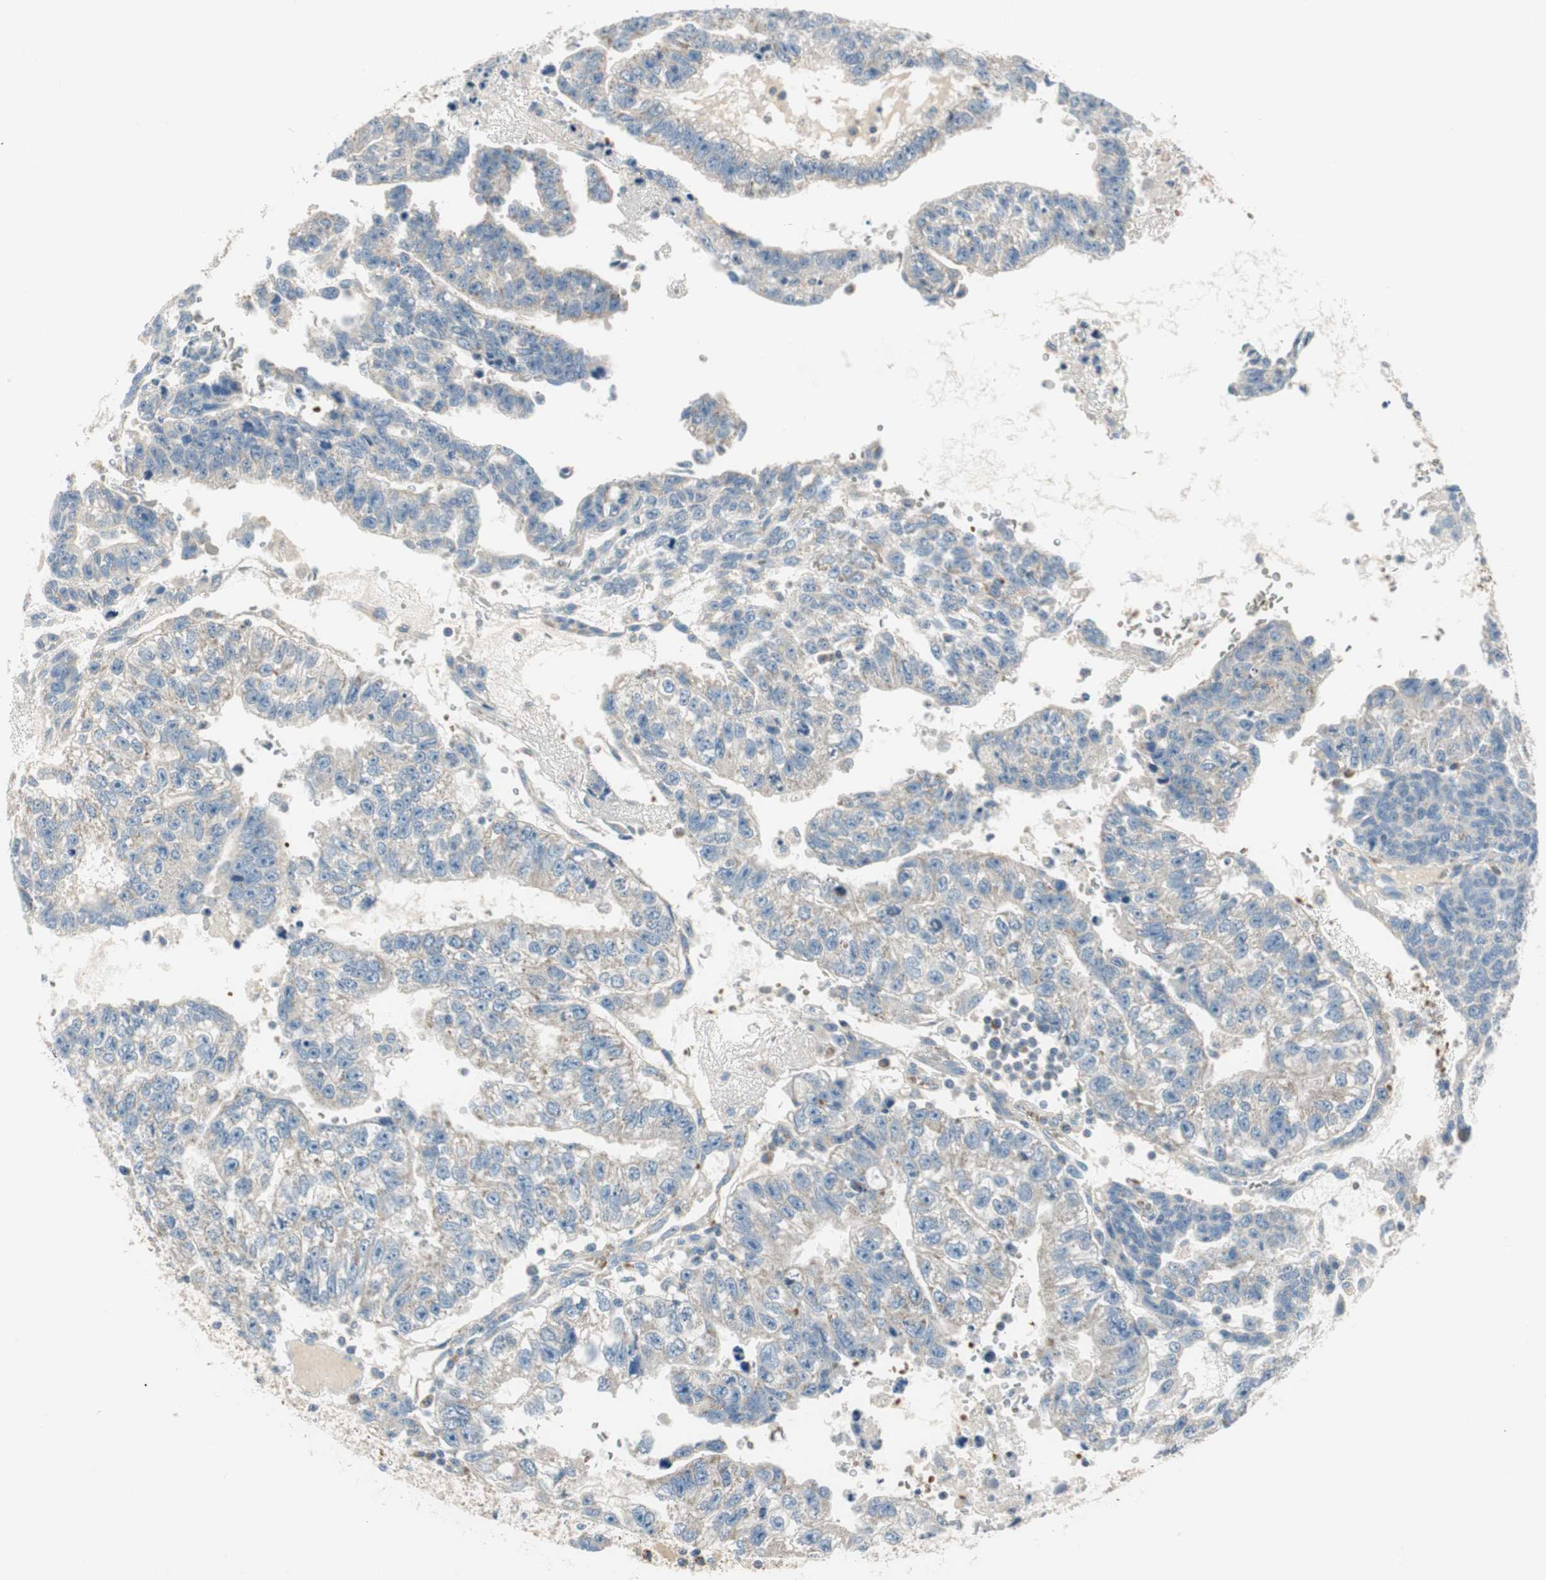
{"staining": {"intensity": "negative", "quantity": "none", "location": "none"}, "tissue": "testis cancer", "cell_type": "Tumor cells", "image_type": "cancer", "snomed": [{"axis": "morphology", "description": "Seminoma, NOS"}, {"axis": "morphology", "description": "Carcinoma, Embryonal, NOS"}, {"axis": "topography", "description": "Testis"}], "caption": "This is a histopathology image of immunohistochemistry staining of testis cancer, which shows no expression in tumor cells. Brightfield microscopy of IHC stained with DAB (brown) and hematoxylin (blue), captured at high magnification.", "gene": "RORB", "patient": {"sex": "male", "age": 52}}